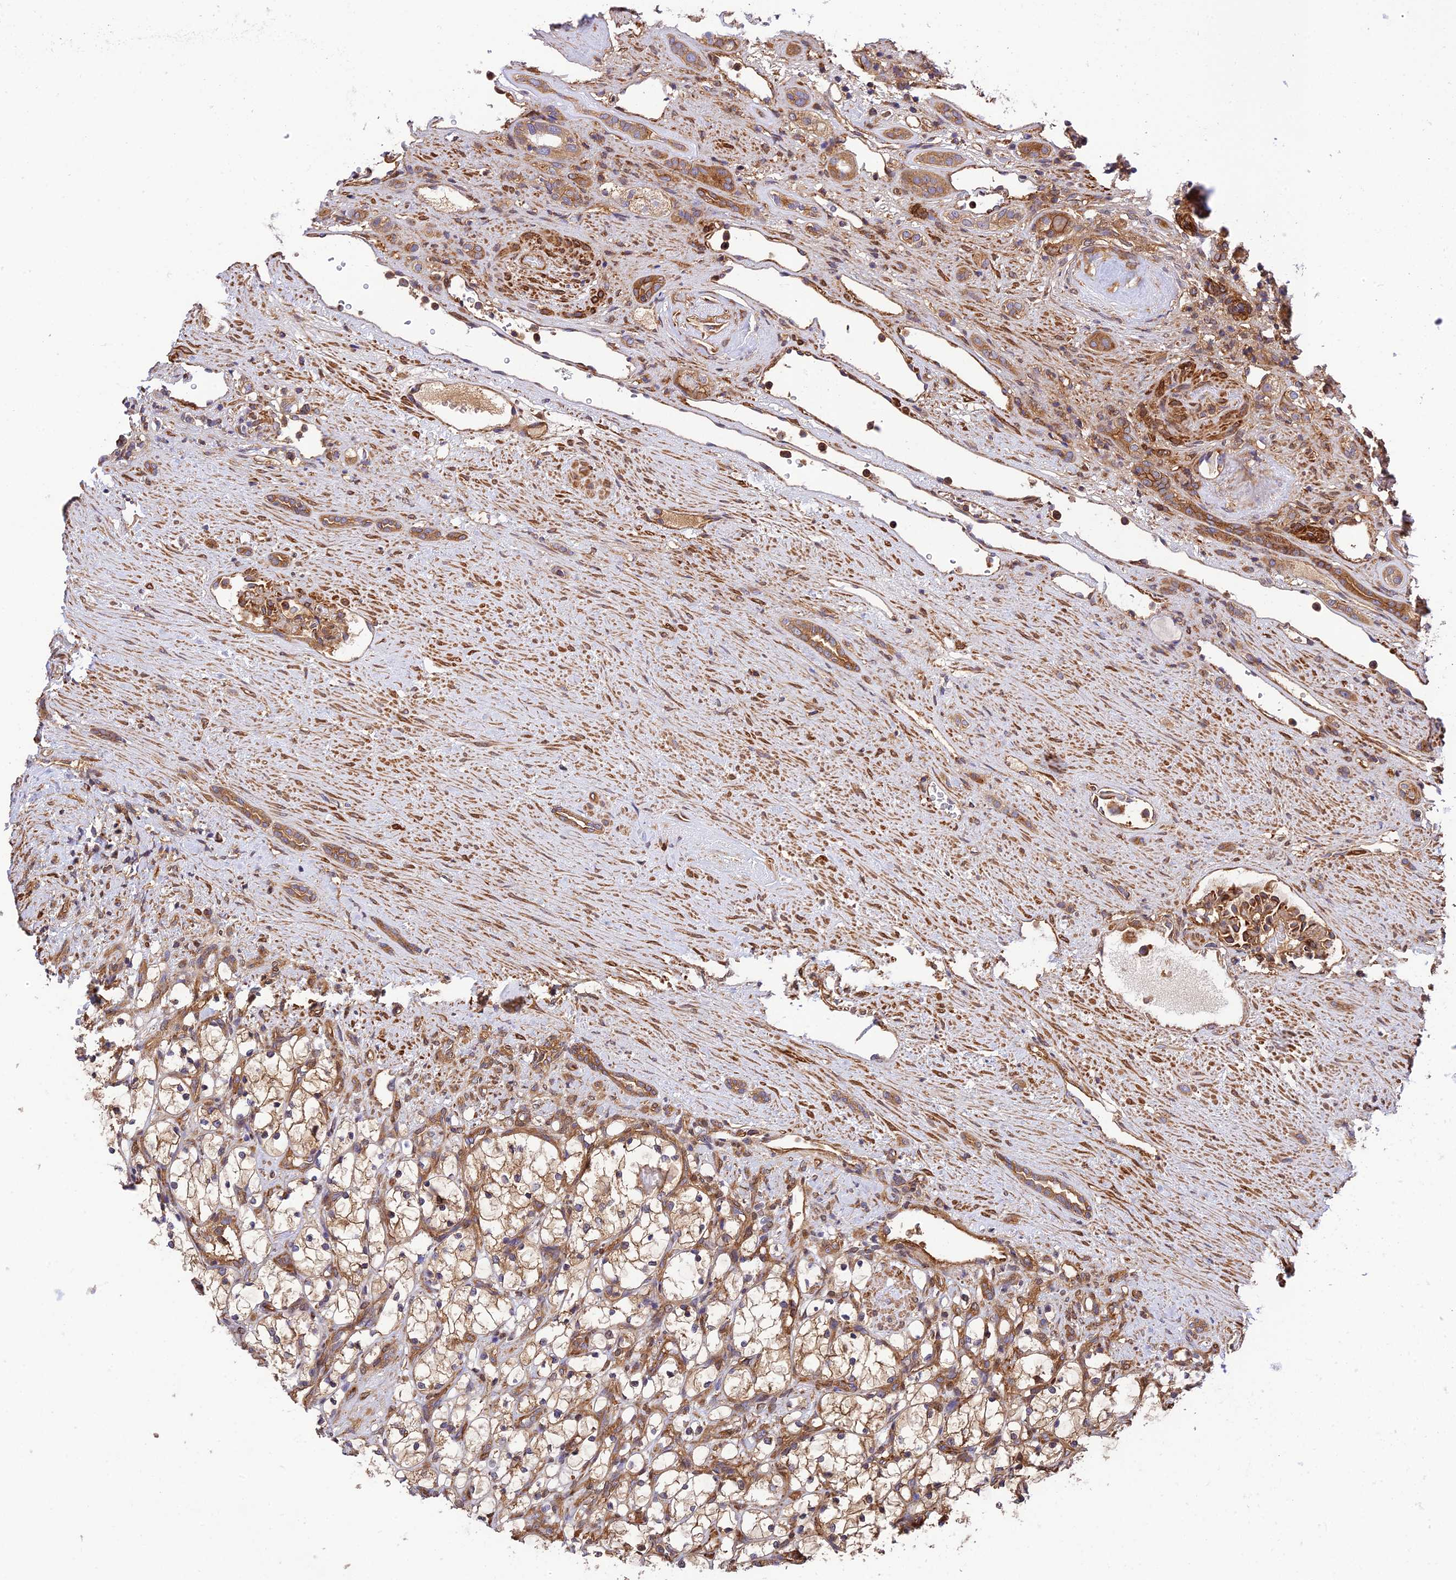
{"staining": {"intensity": "moderate", "quantity": "25%-75%", "location": "cytoplasmic/membranous"}, "tissue": "renal cancer", "cell_type": "Tumor cells", "image_type": "cancer", "snomed": [{"axis": "morphology", "description": "Adenocarcinoma, NOS"}, {"axis": "topography", "description": "Kidney"}], "caption": "Tumor cells reveal medium levels of moderate cytoplasmic/membranous positivity in approximately 25%-75% of cells in renal adenocarcinoma.", "gene": "EVI5L", "patient": {"sex": "female", "age": 69}}